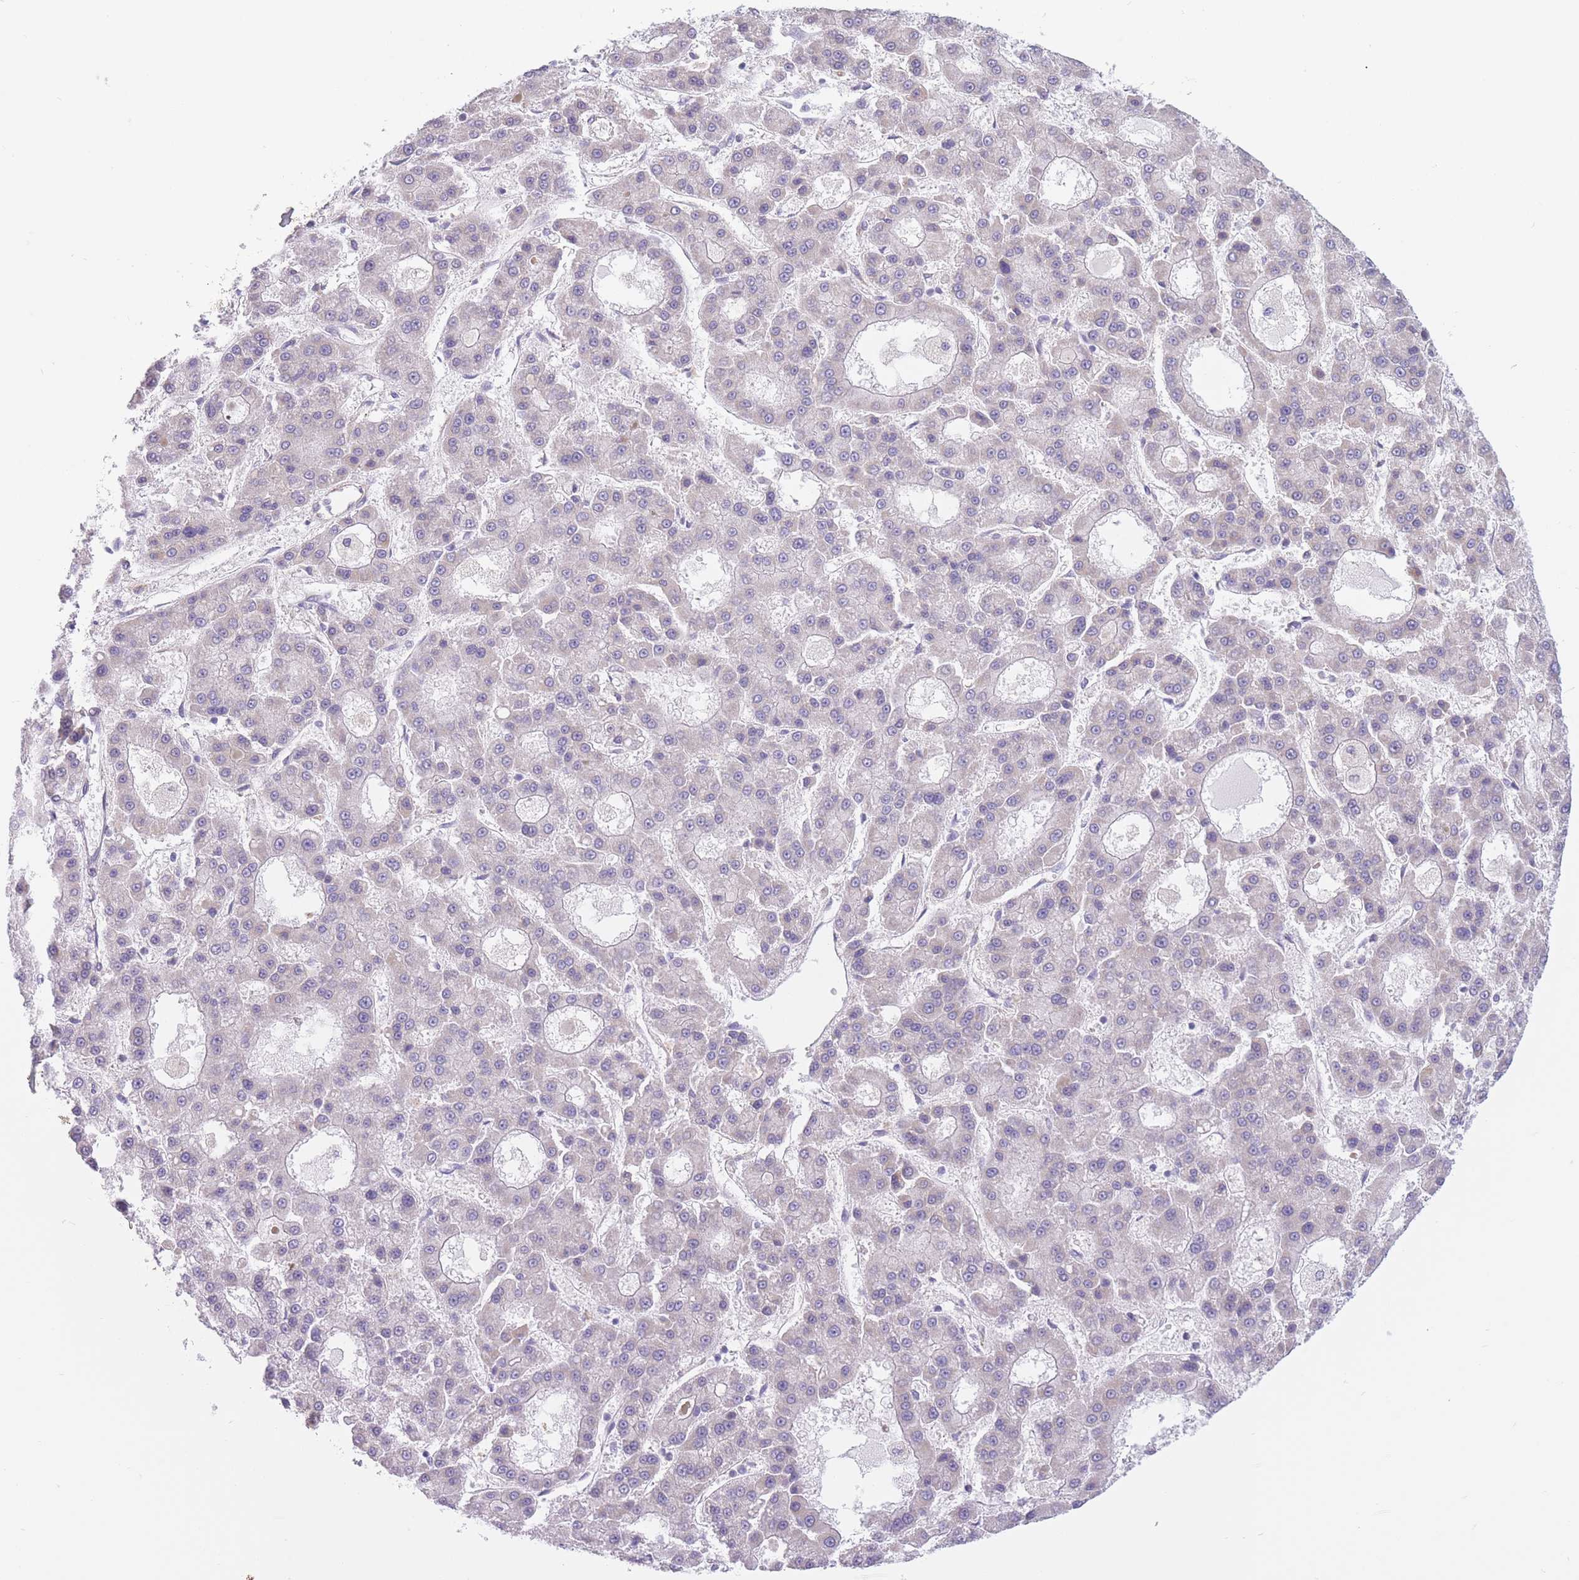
{"staining": {"intensity": "negative", "quantity": "none", "location": "none"}, "tissue": "liver cancer", "cell_type": "Tumor cells", "image_type": "cancer", "snomed": [{"axis": "morphology", "description": "Carcinoma, Hepatocellular, NOS"}, {"axis": "topography", "description": "Liver"}], "caption": "This is a photomicrograph of immunohistochemistry staining of liver cancer (hepatocellular carcinoma), which shows no staining in tumor cells.", "gene": "SERPINB3", "patient": {"sex": "male", "age": 70}}